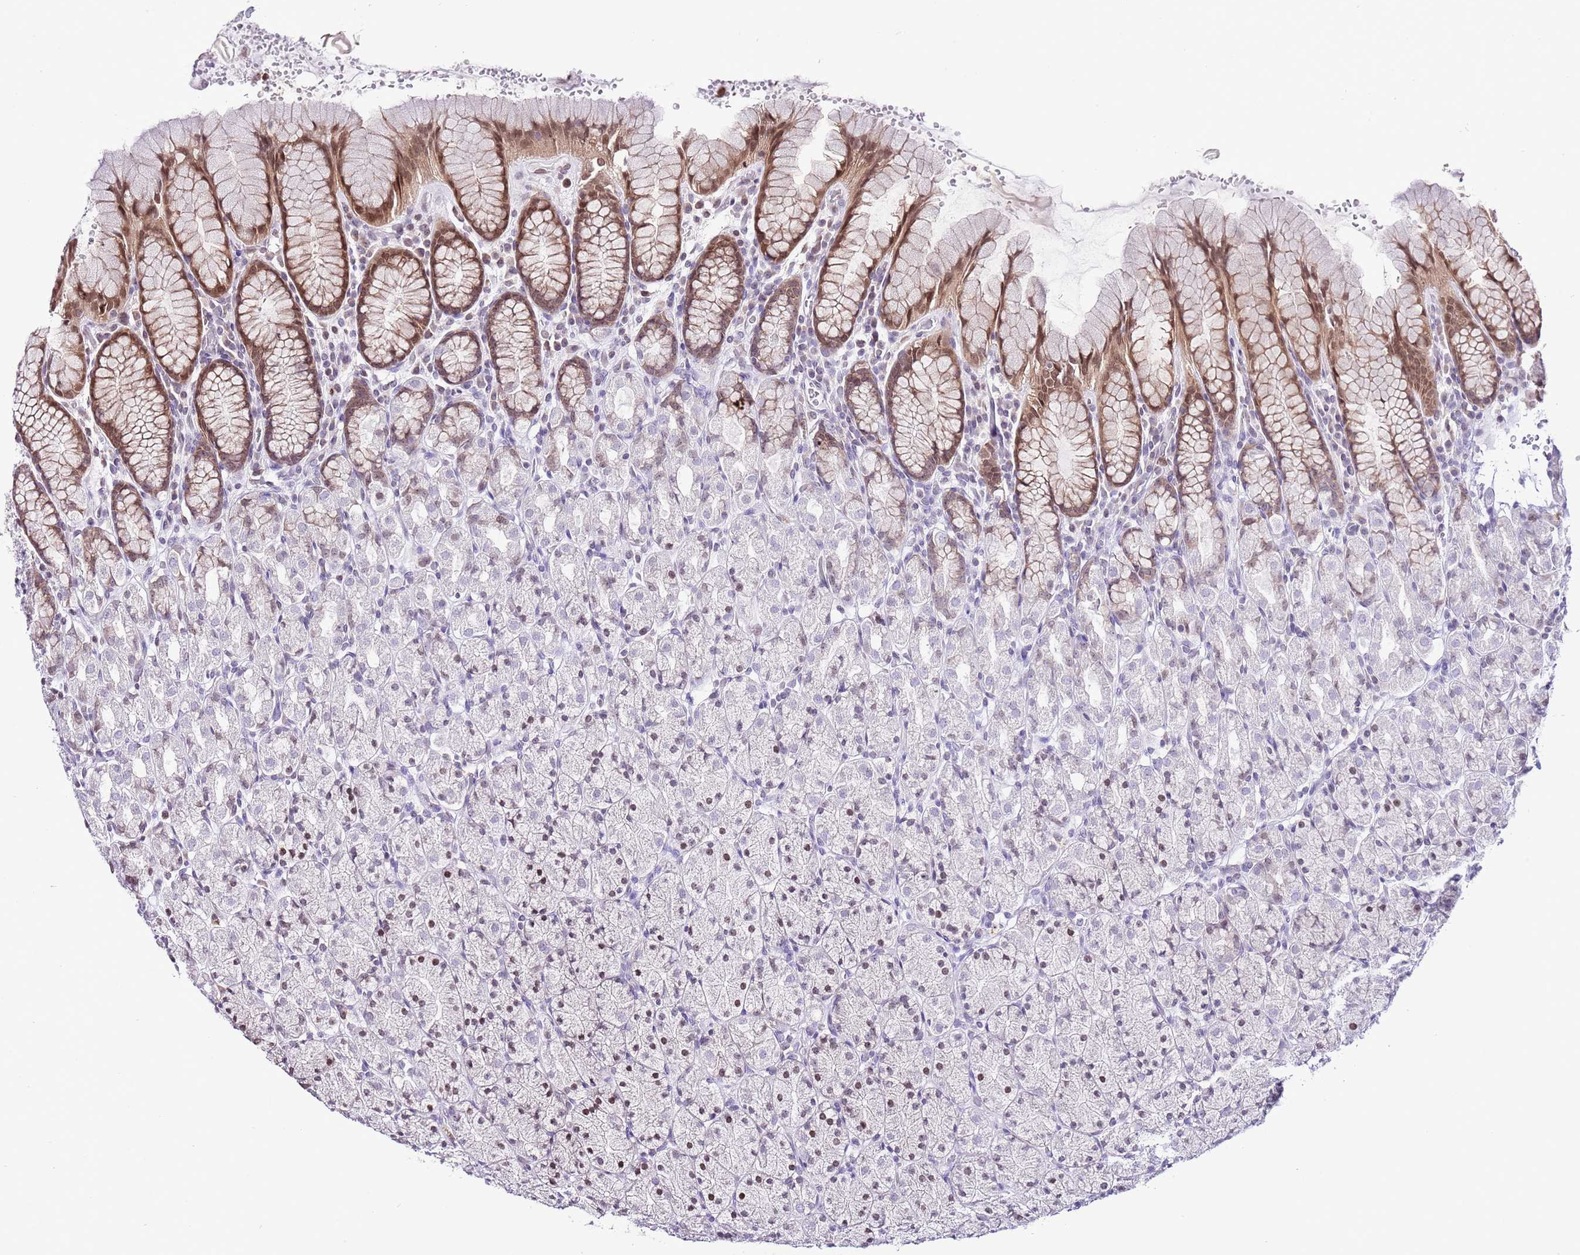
{"staining": {"intensity": "moderate", "quantity": "25%-75%", "location": "cytoplasmic/membranous,nuclear"}, "tissue": "stomach", "cell_type": "Glandular cells", "image_type": "normal", "snomed": [{"axis": "morphology", "description": "Normal tissue, NOS"}, {"axis": "topography", "description": "Stomach, upper"}, {"axis": "topography", "description": "Stomach"}], "caption": "Protein analysis of normal stomach reveals moderate cytoplasmic/membranous,nuclear expression in approximately 25%-75% of glandular cells. (Stains: DAB in brown, nuclei in blue, Microscopy: brightfield microscopy at high magnification).", "gene": "PRR15", "patient": {"sex": "male", "age": 62}}